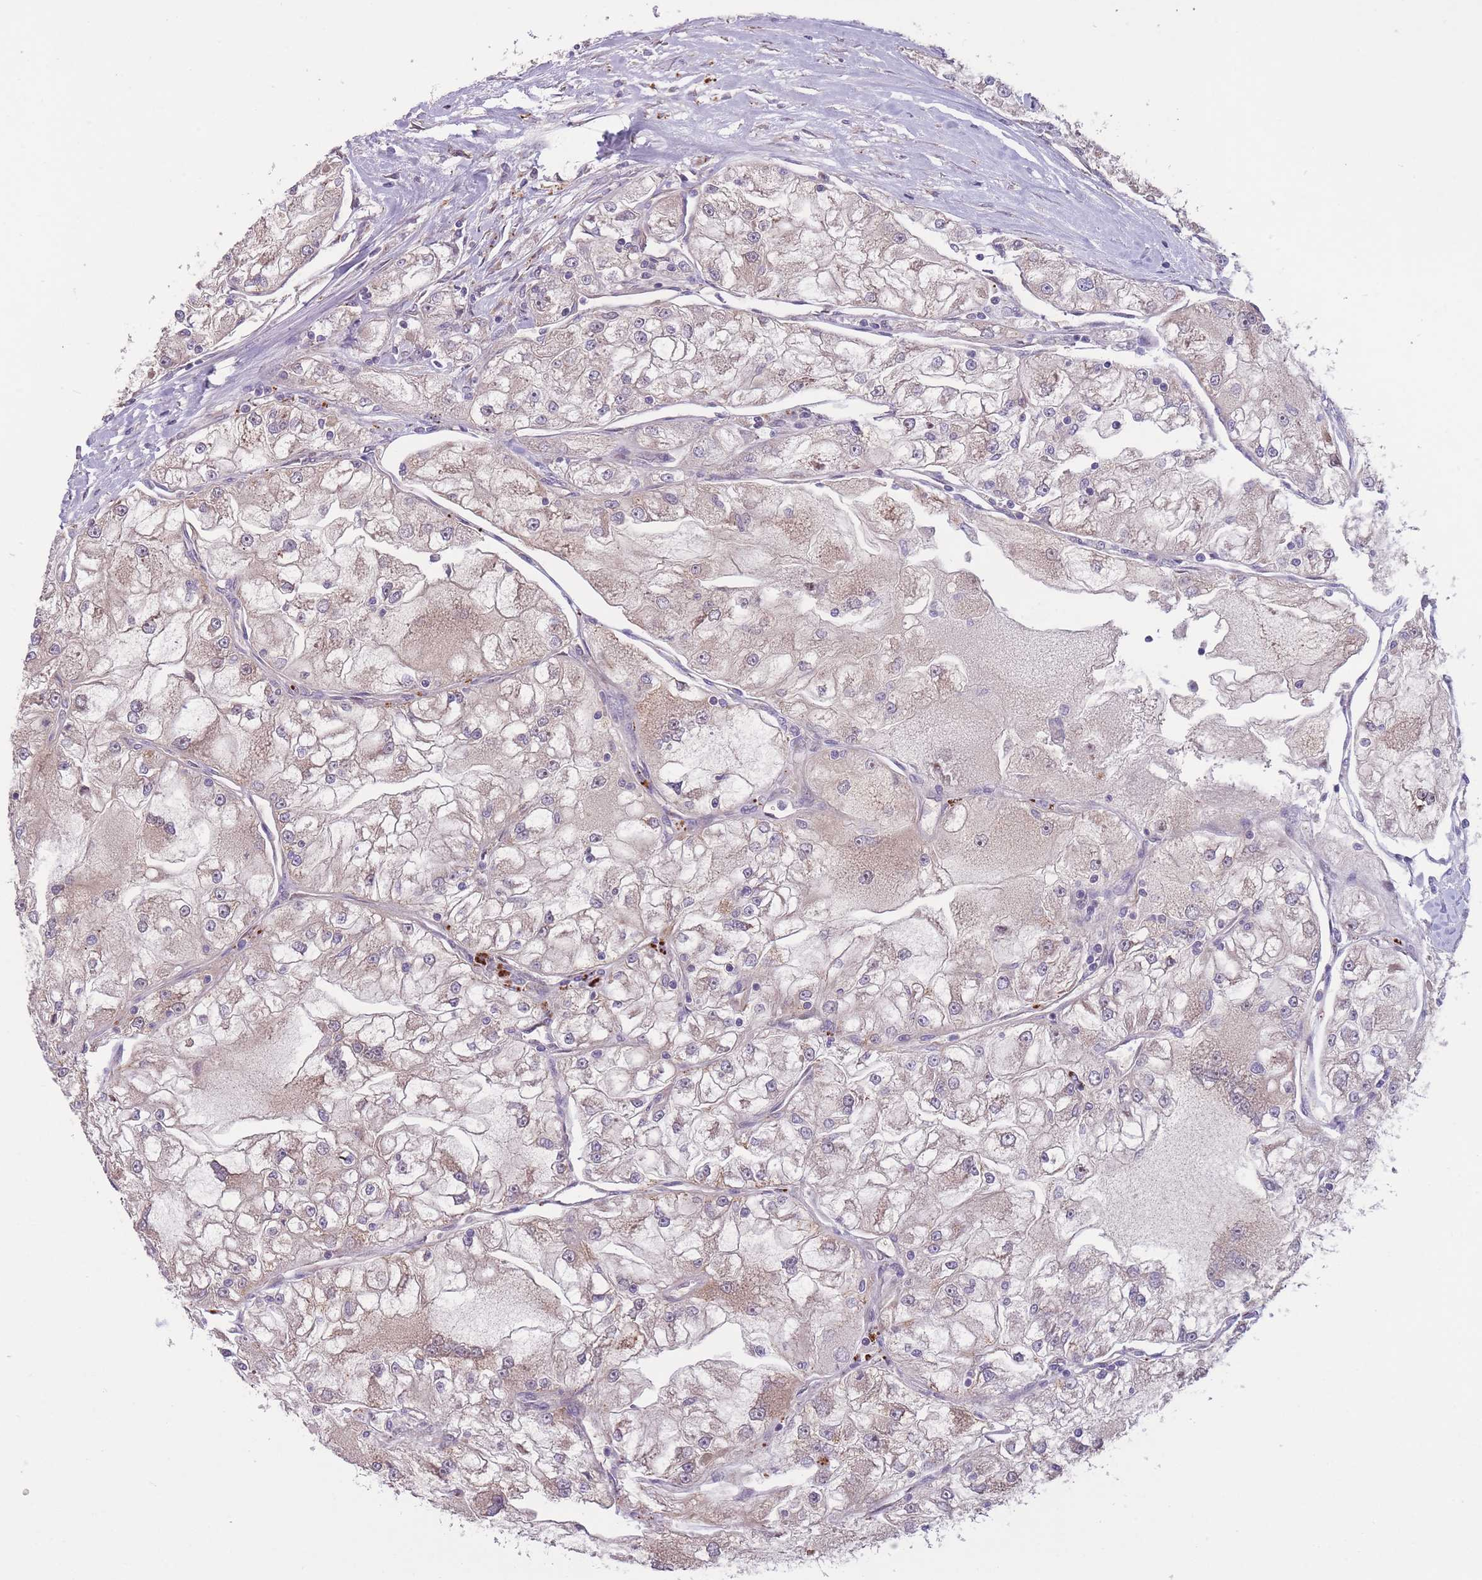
{"staining": {"intensity": "weak", "quantity": "<25%", "location": "cytoplasmic/membranous"}, "tissue": "renal cancer", "cell_type": "Tumor cells", "image_type": "cancer", "snomed": [{"axis": "morphology", "description": "Adenocarcinoma, NOS"}, {"axis": "topography", "description": "Kidney"}], "caption": "Immunohistochemistry (IHC) histopathology image of renal adenocarcinoma stained for a protein (brown), which exhibits no positivity in tumor cells.", "gene": "ITPKC", "patient": {"sex": "female", "age": 72}}